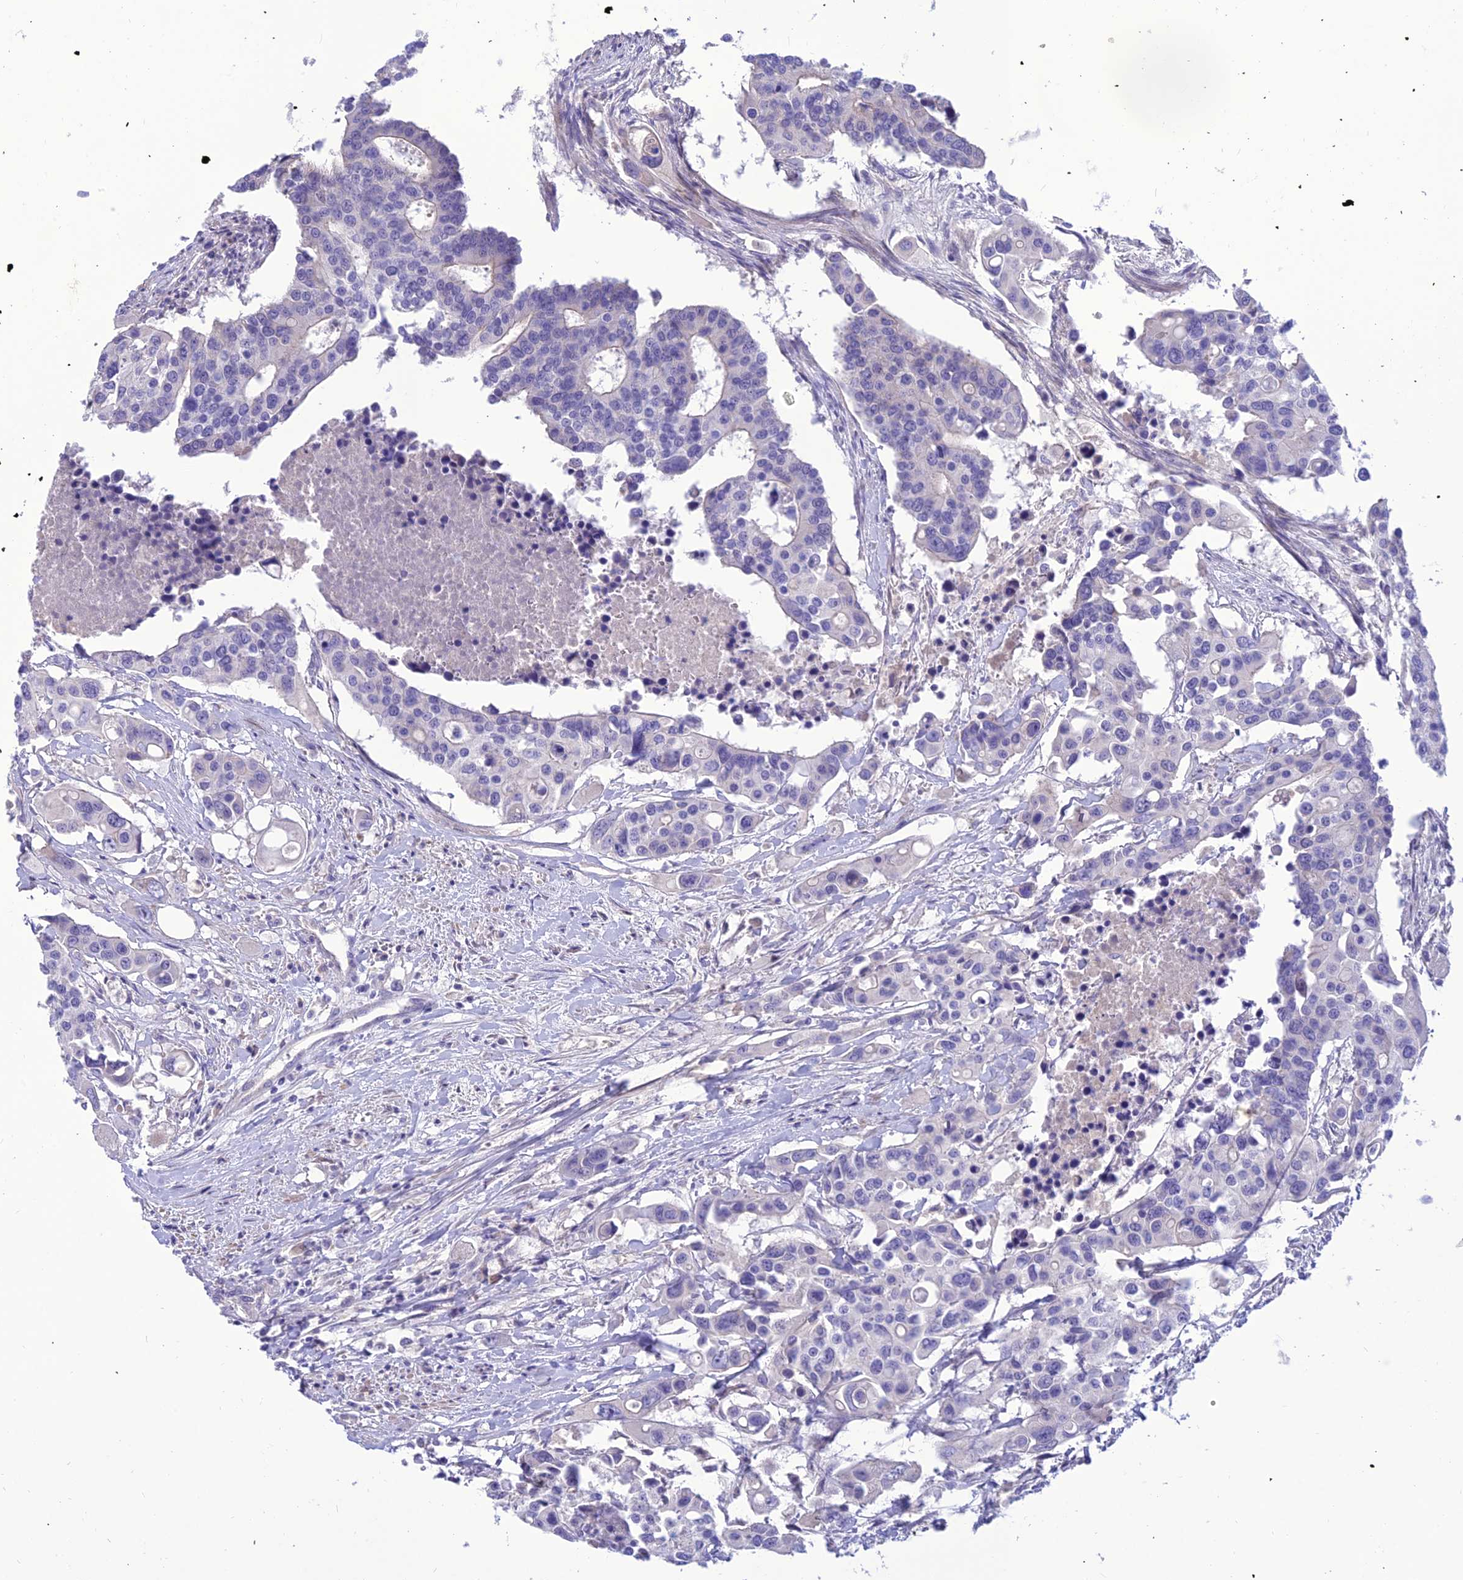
{"staining": {"intensity": "negative", "quantity": "none", "location": "none"}, "tissue": "colorectal cancer", "cell_type": "Tumor cells", "image_type": "cancer", "snomed": [{"axis": "morphology", "description": "Adenocarcinoma, NOS"}, {"axis": "topography", "description": "Colon"}], "caption": "High power microscopy photomicrograph of an IHC photomicrograph of colorectal cancer, revealing no significant expression in tumor cells. Brightfield microscopy of IHC stained with DAB (3,3'-diaminobenzidine) (brown) and hematoxylin (blue), captured at high magnification.", "gene": "TEKT3", "patient": {"sex": "male", "age": 77}}